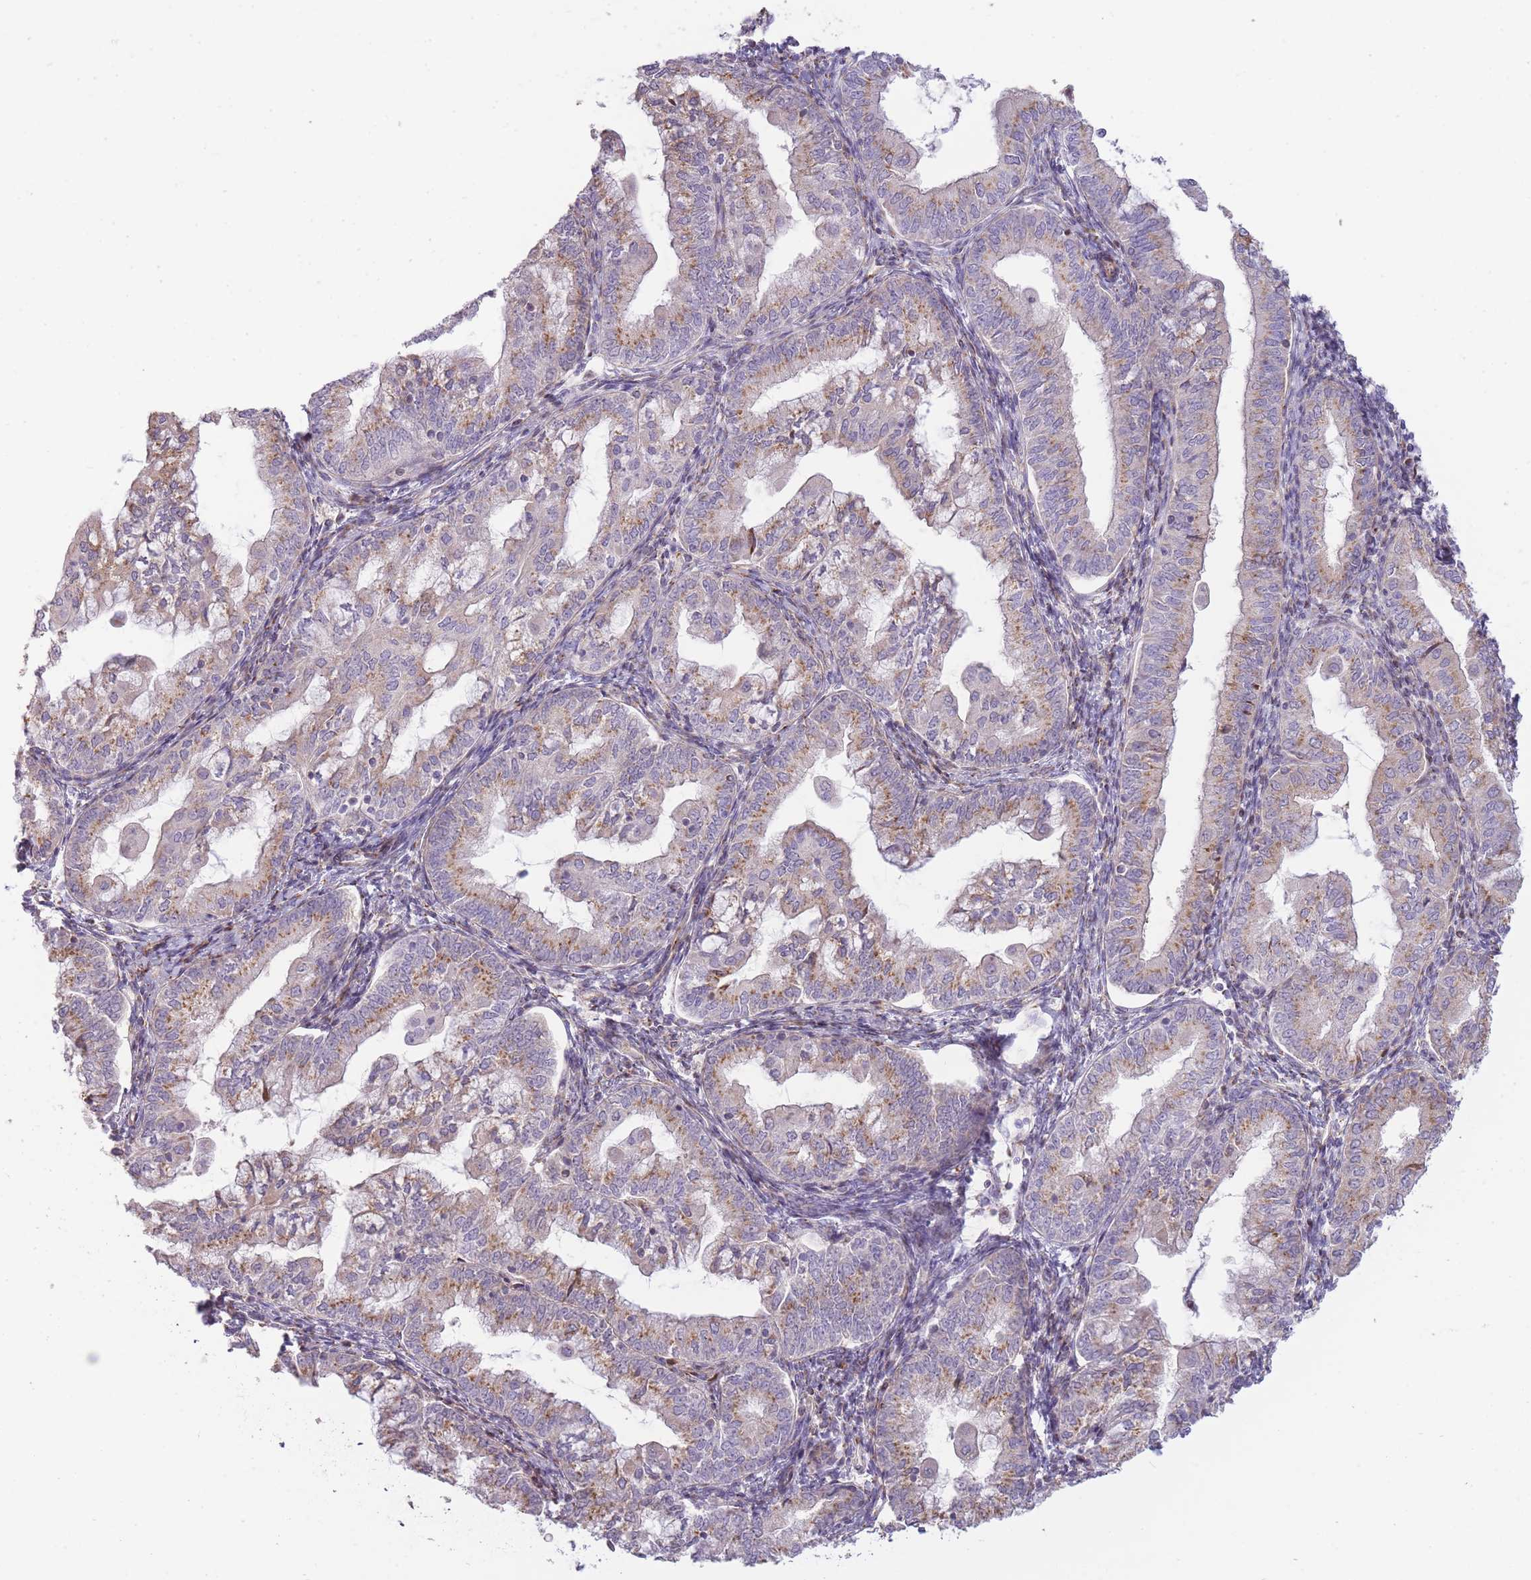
{"staining": {"intensity": "moderate", "quantity": "25%-75%", "location": "cytoplasmic/membranous"}, "tissue": "endometrial cancer", "cell_type": "Tumor cells", "image_type": "cancer", "snomed": [{"axis": "morphology", "description": "Adenocarcinoma, NOS"}, {"axis": "topography", "description": "Endometrium"}], "caption": "Immunohistochemistry image of endometrial cancer stained for a protein (brown), which displays medium levels of moderate cytoplasmic/membranous positivity in approximately 25%-75% of tumor cells.", "gene": "PPP3R2", "patient": {"sex": "female", "age": 55}}